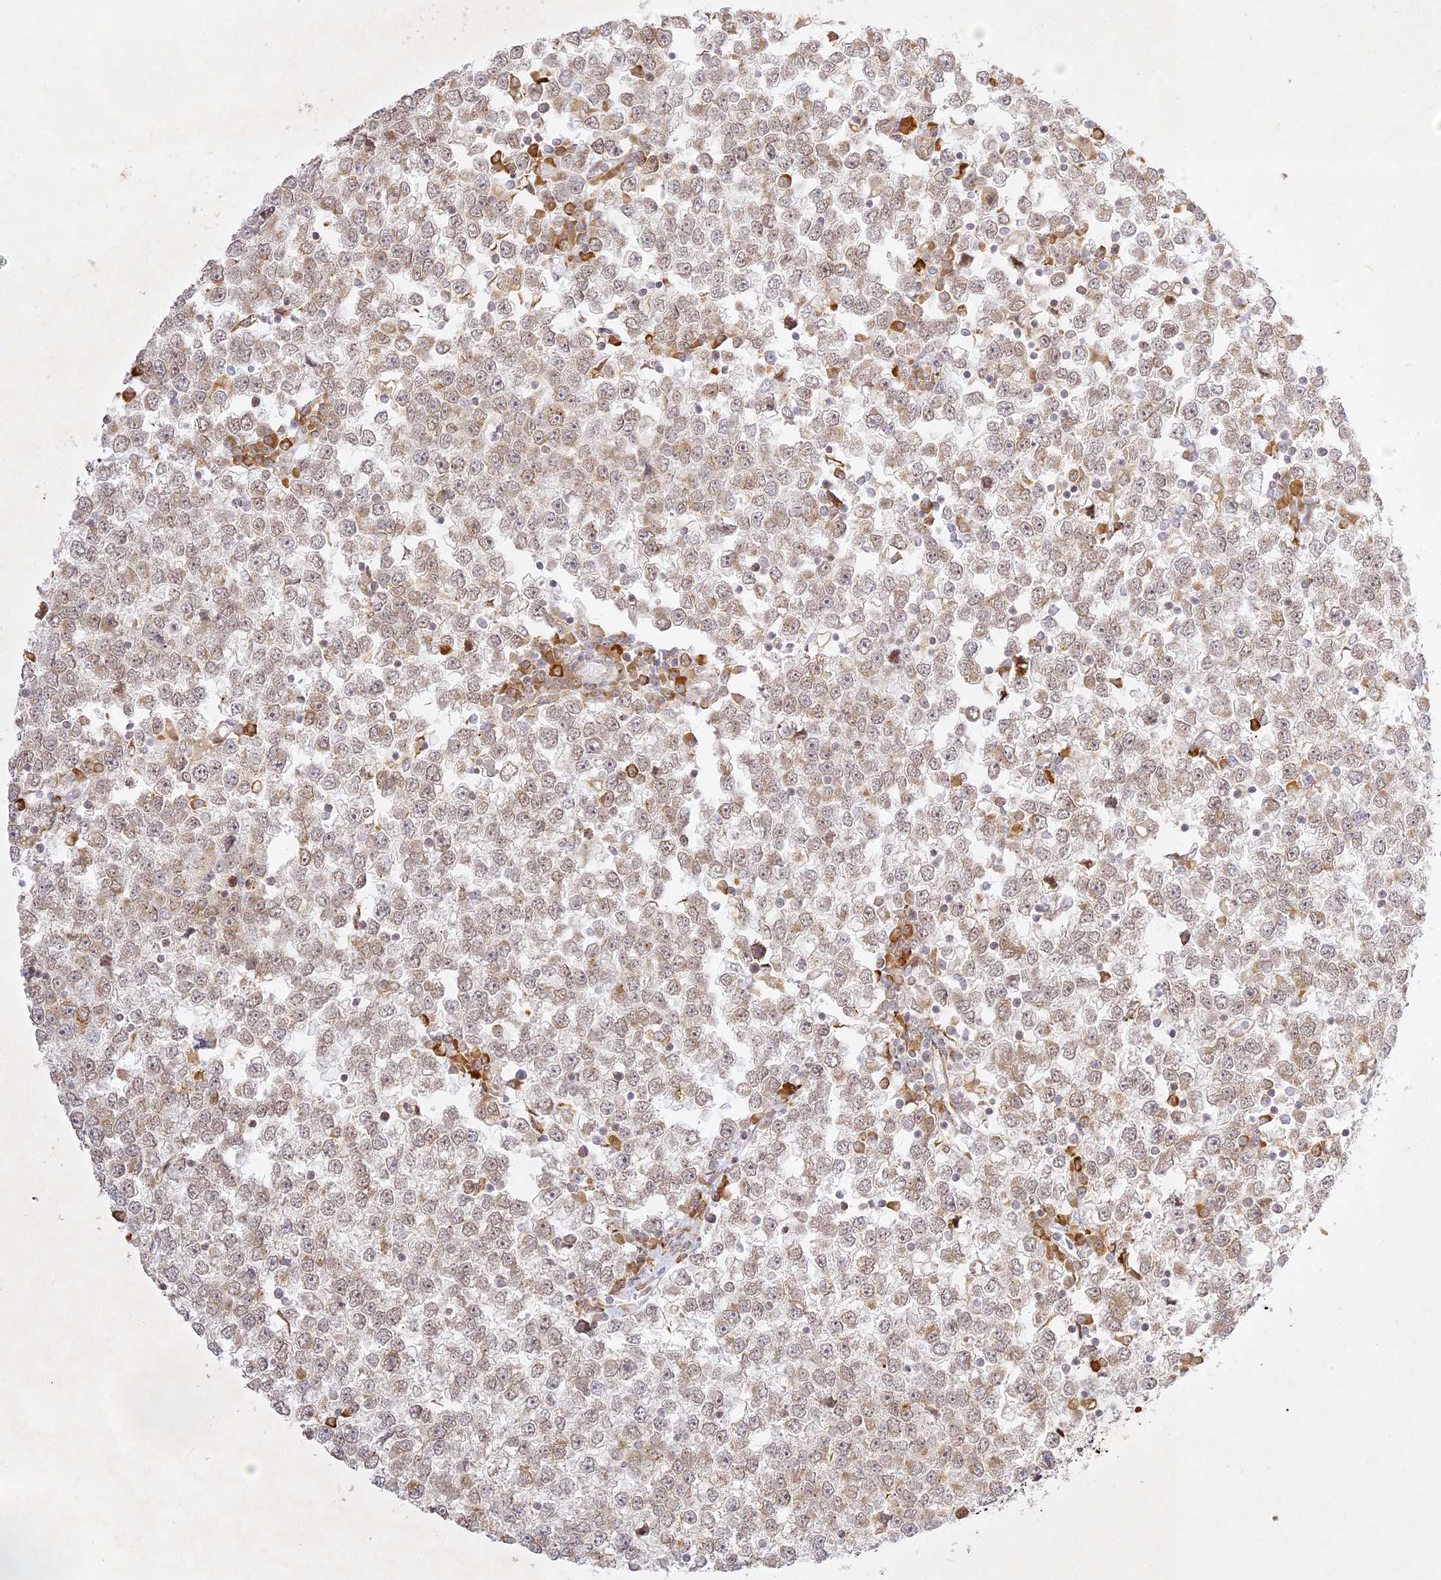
{"staining": {"intensity": "weak", "quantity": "25%-75%", "location": "cytoplasmic/membranous,nuclear"}, "tissue": "testis cancer", "cell_type": "Tumor cells", "image_type": "cancer", "snomed": [{"axis": "morphology", "description": "Seminoma, NOS"}, {"axis": "topography", "description": "Testis"}], "caption": "Protein expression analysis of human testis cancer reveals weak cytoplasmic/membranous and nuclear staining in approximately 25%-75% of tumor cells. (DAB (3,3'-diaminobenzidine) = brown stain, brightfield microscopy at high magnification).", "gene": "SLC30A5", "patient": {"sex": "male", "age": 65}}